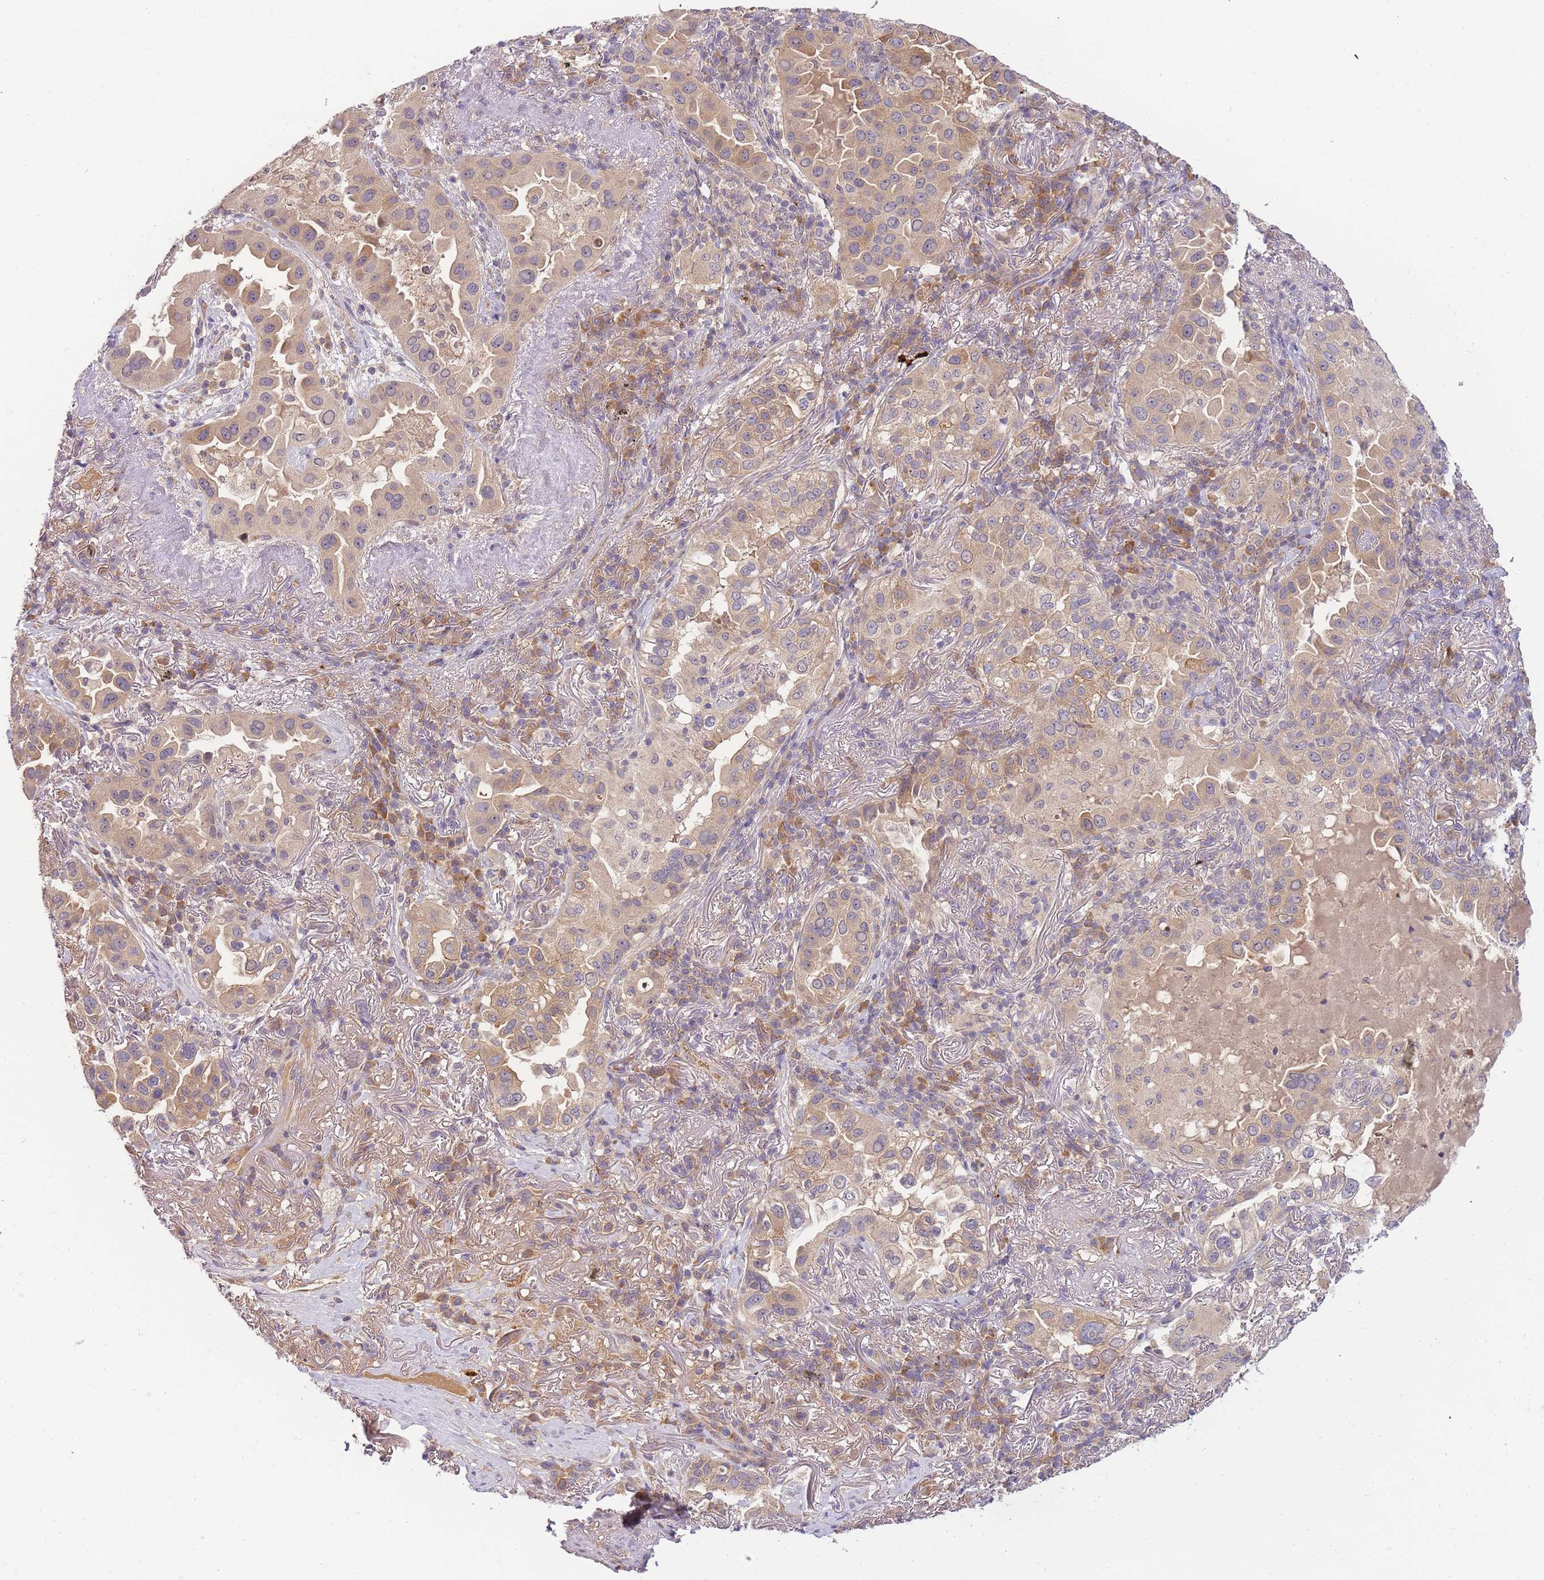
{"staining": {"intensity": "weak", "quantity": "25%-75%", "location": "cytoplasmic/membranous"}, "tissue": "lung cancer", "cell_type": "Tumor cells", "image_type": "cancer", "snomed": [{"axis": "morphology", "description": "Adenocarcinoma, NOS"}, {"axis": "topography", "description": "Lung"}], "caption": "The histopathology image shows immunohistochemical staining of lung cancer. There is weak cytoplasmic/membranous positivity is seen in about 25%-75% of tumor cells.", "gene": "ZNF577", "patient": {"sex": "female", "age": 69}}